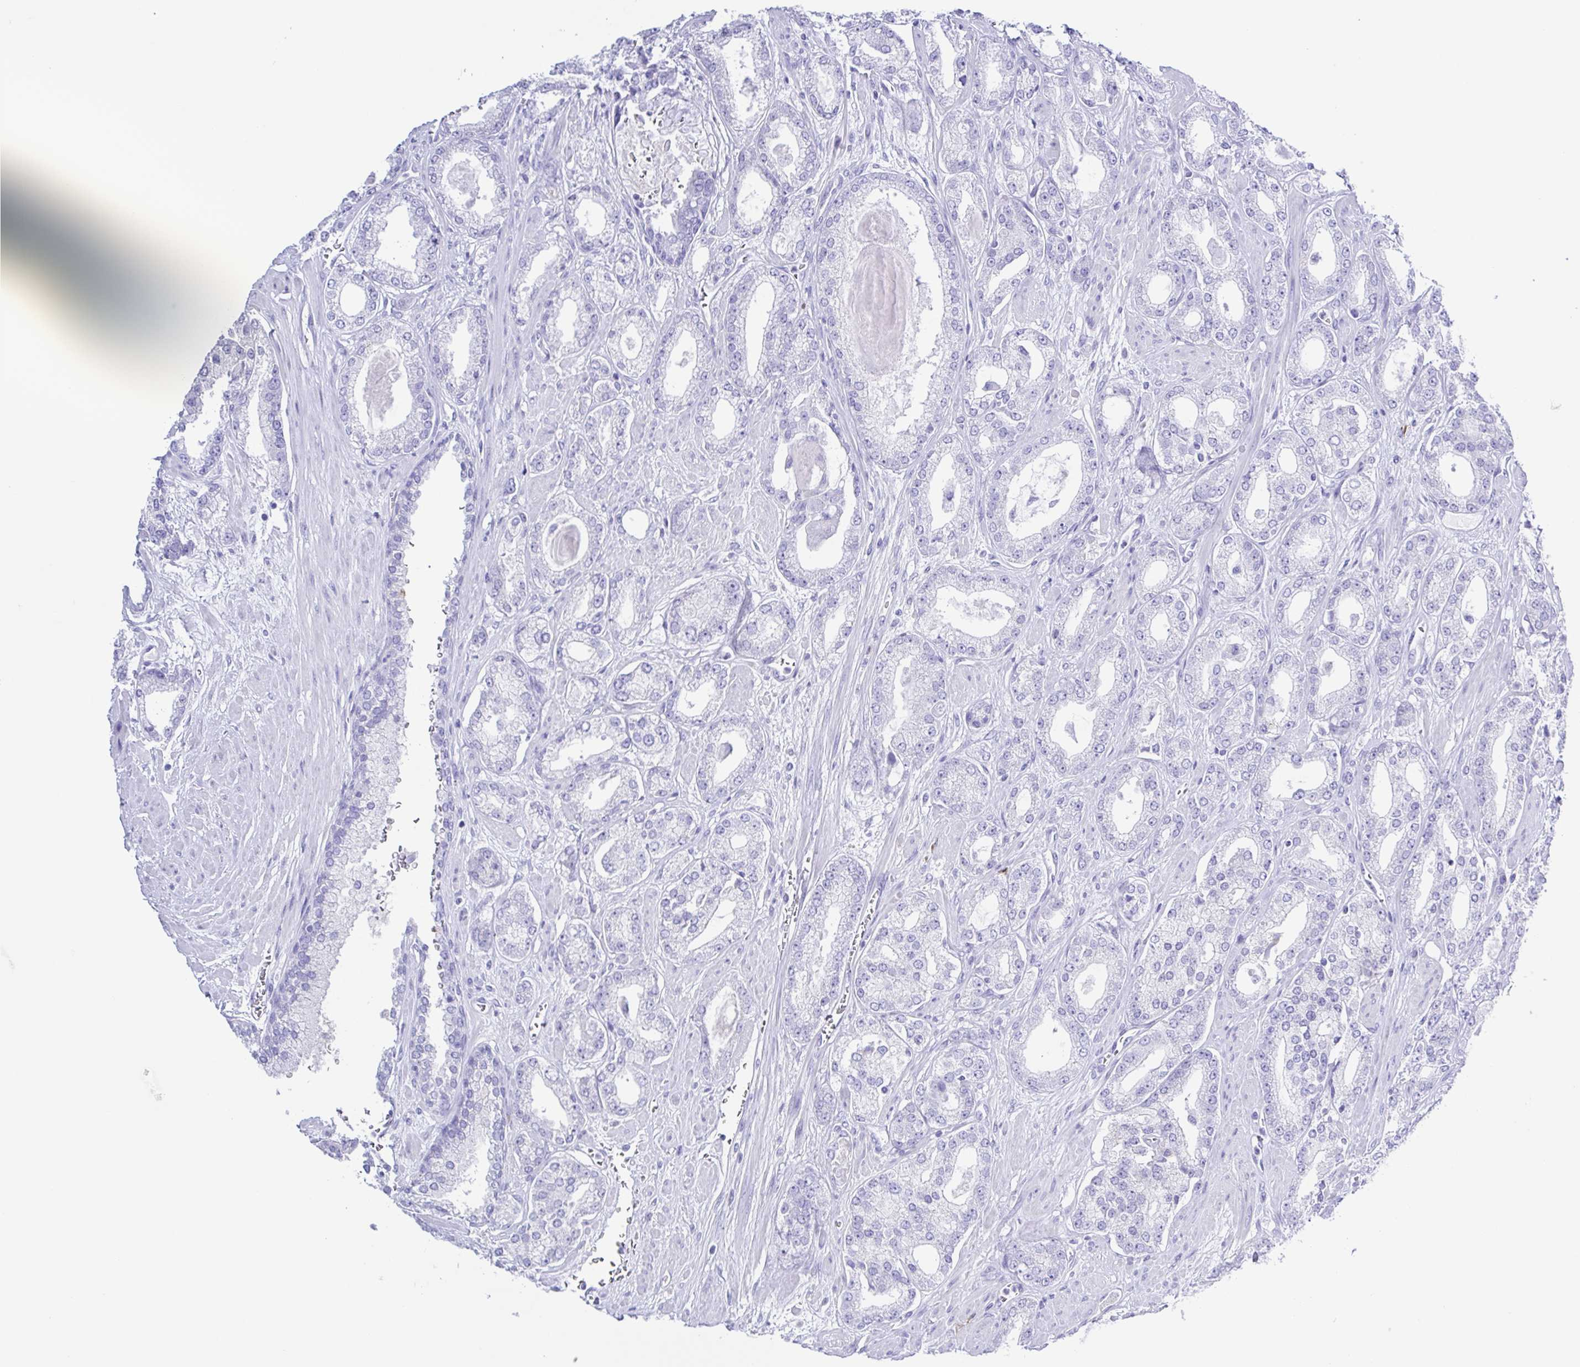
{"staining": {"intensity": "negative", "quantity": "none", "location": "none"}, "tissue": "prostate cancer", "cell_type": "Tumor cells", "image_type": "cancer", "snomed": [{"axis": "morphology", "description": "Adenocarcinoma, High grade"}, {"axis": "topography", "description": "Prostate"}], "caption": "Micrograph shows no significant protein expression in tumor cells of prostate high-grade adenocarcinoma.", "gene": "GPR17", "patient": {"sex": "male", "age": 64}}